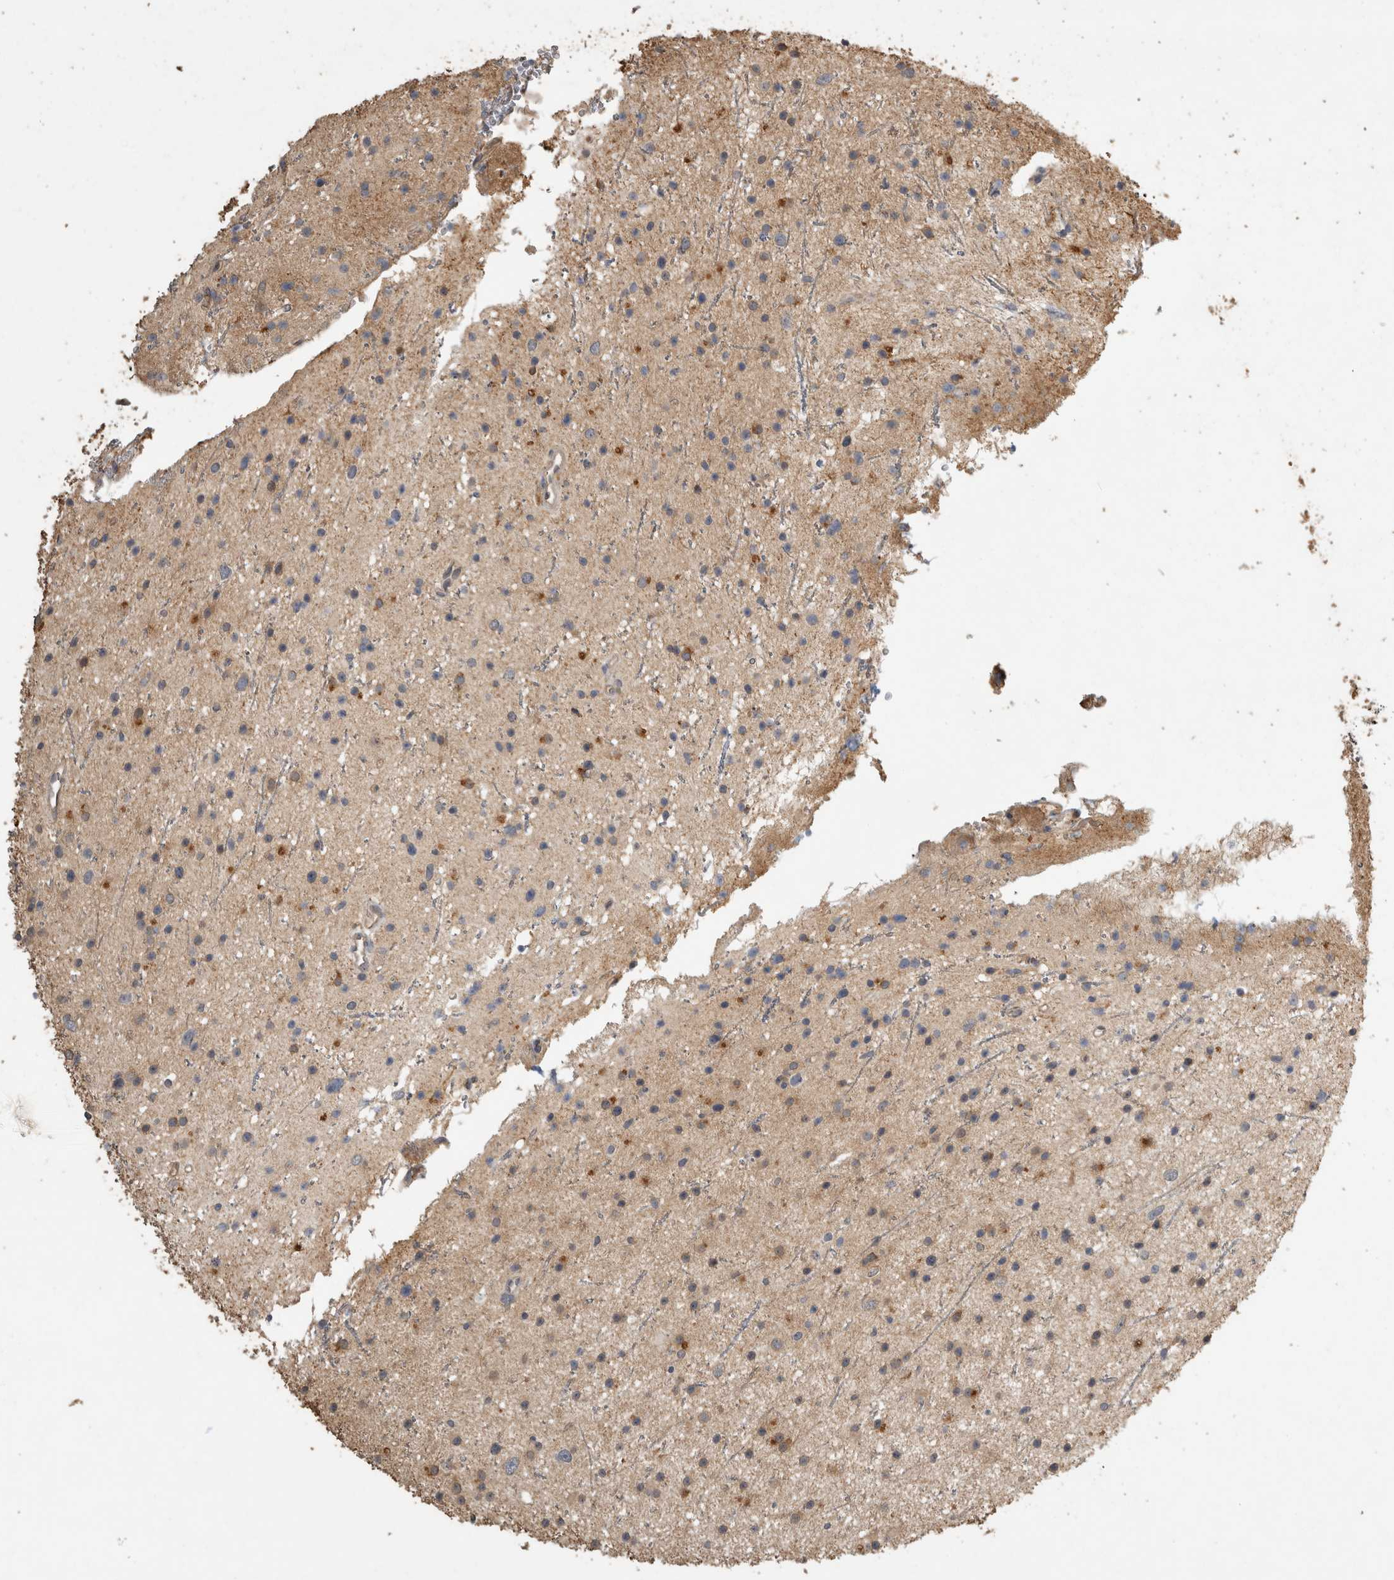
{"staining": {"intensity": "weak", "quantity": "<25%", "location": "cytoplasmic/membranous"}, "tissue": "glioma", "cell_type": "Tumor cells", "image_type": "cancer", "snomed": [{"axis": "morphology", "description": "Glioma, malignant, Low grade"}, {"axis": "topography", "description": "Cerebral cortex"}], "caption": "Tumor cells show no significant protein expression in glioma.", "gene": "RHPN1", "patient": {"sex": "female", "age": 39}}